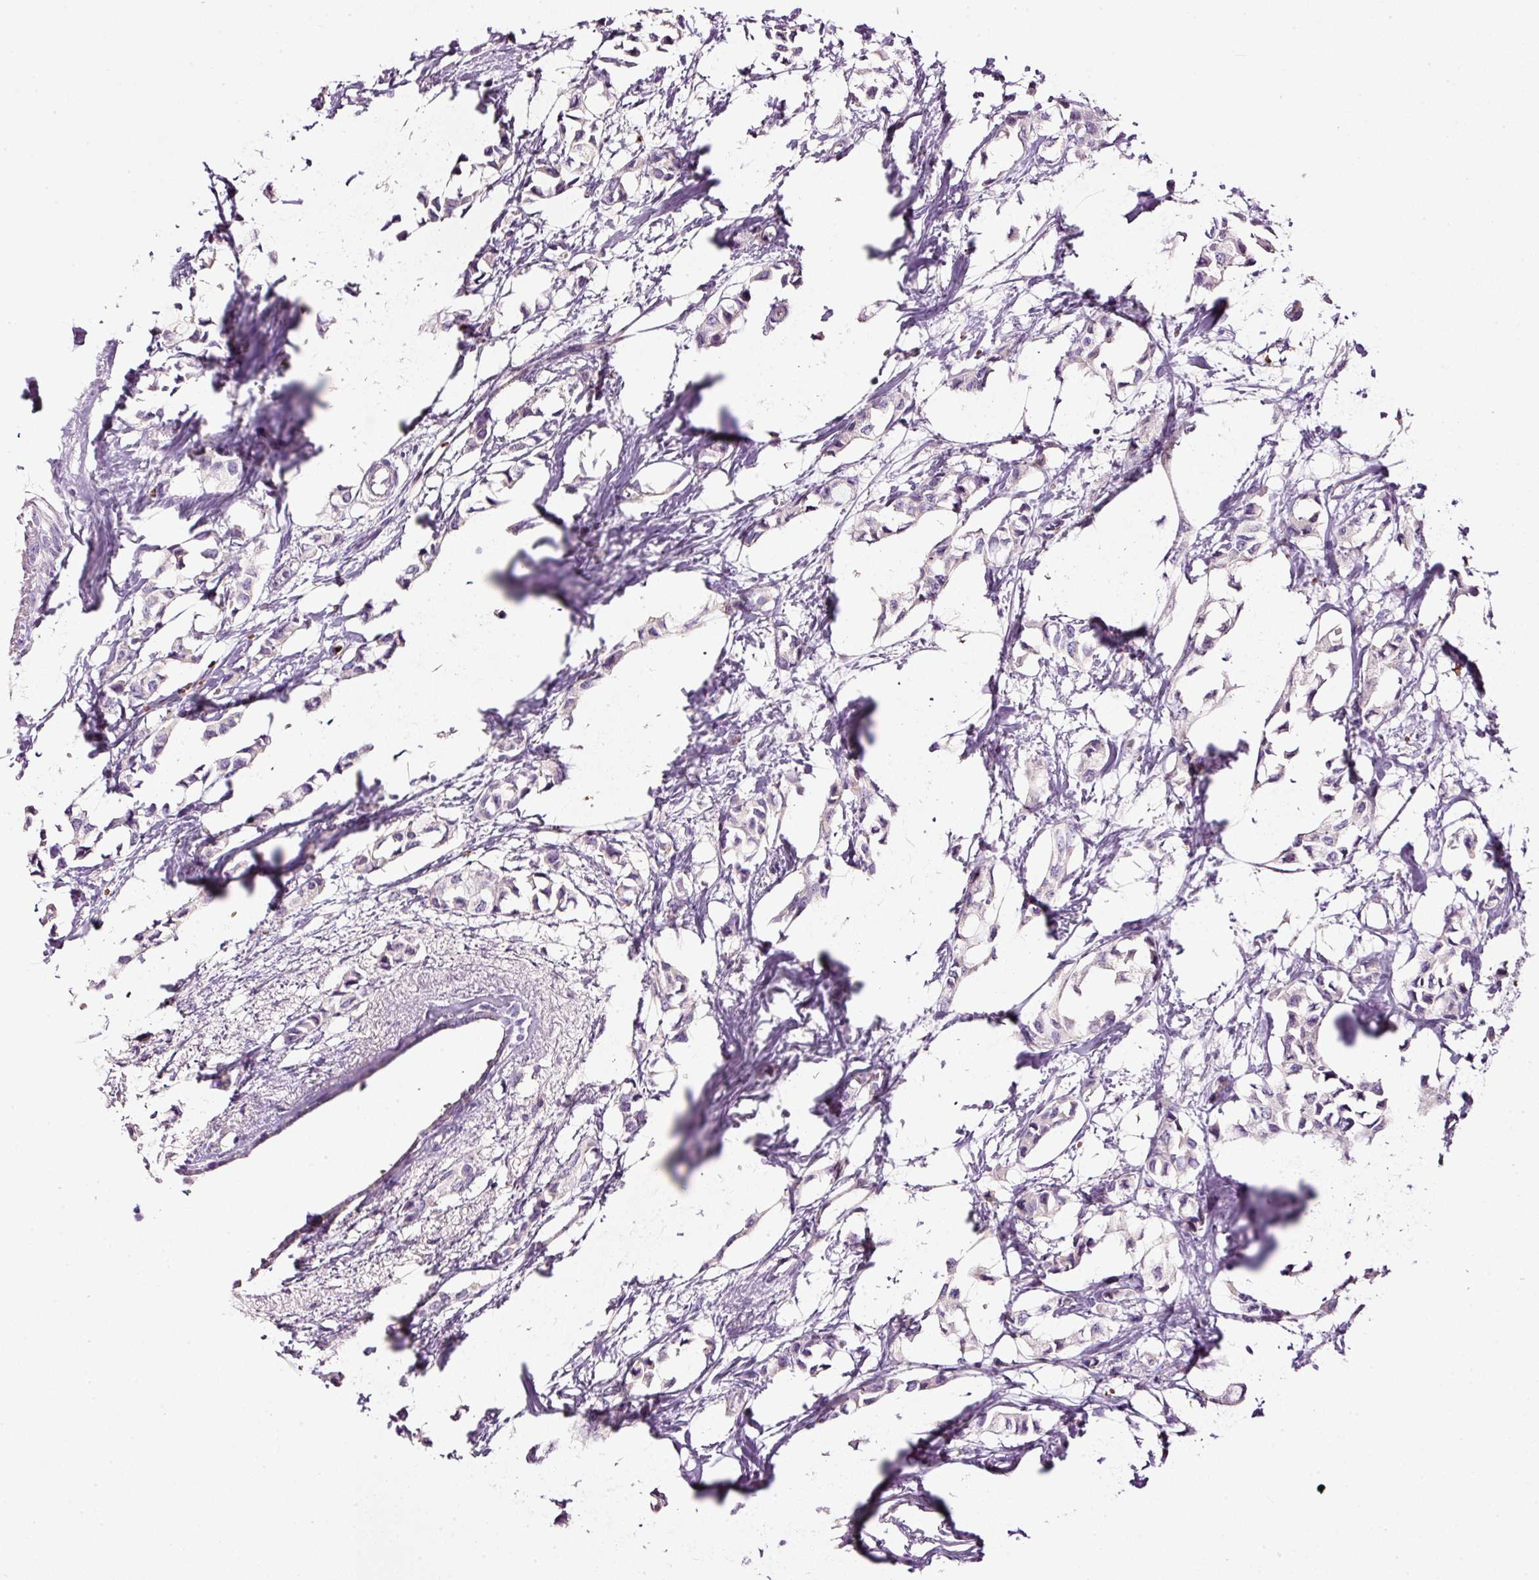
{"staining": {"intensity": "negative", "quantity": "none", "location": "none"}, "tissue": "breast cancer", "cell_type": "Tumor cells", "image_type": "cancer", "snomed": [{"axis": "morphology", "description": "Duct carcinoma"}, {"axis": "topography", "description": "Breast"}], "caption": "Immunohistochemistry micrograph of human breast cancer stained for a protein (brown), which shows no positivity in tumor cells.", "gene": "USHBP1", "patient": {"sex": "female", "age": 73}}